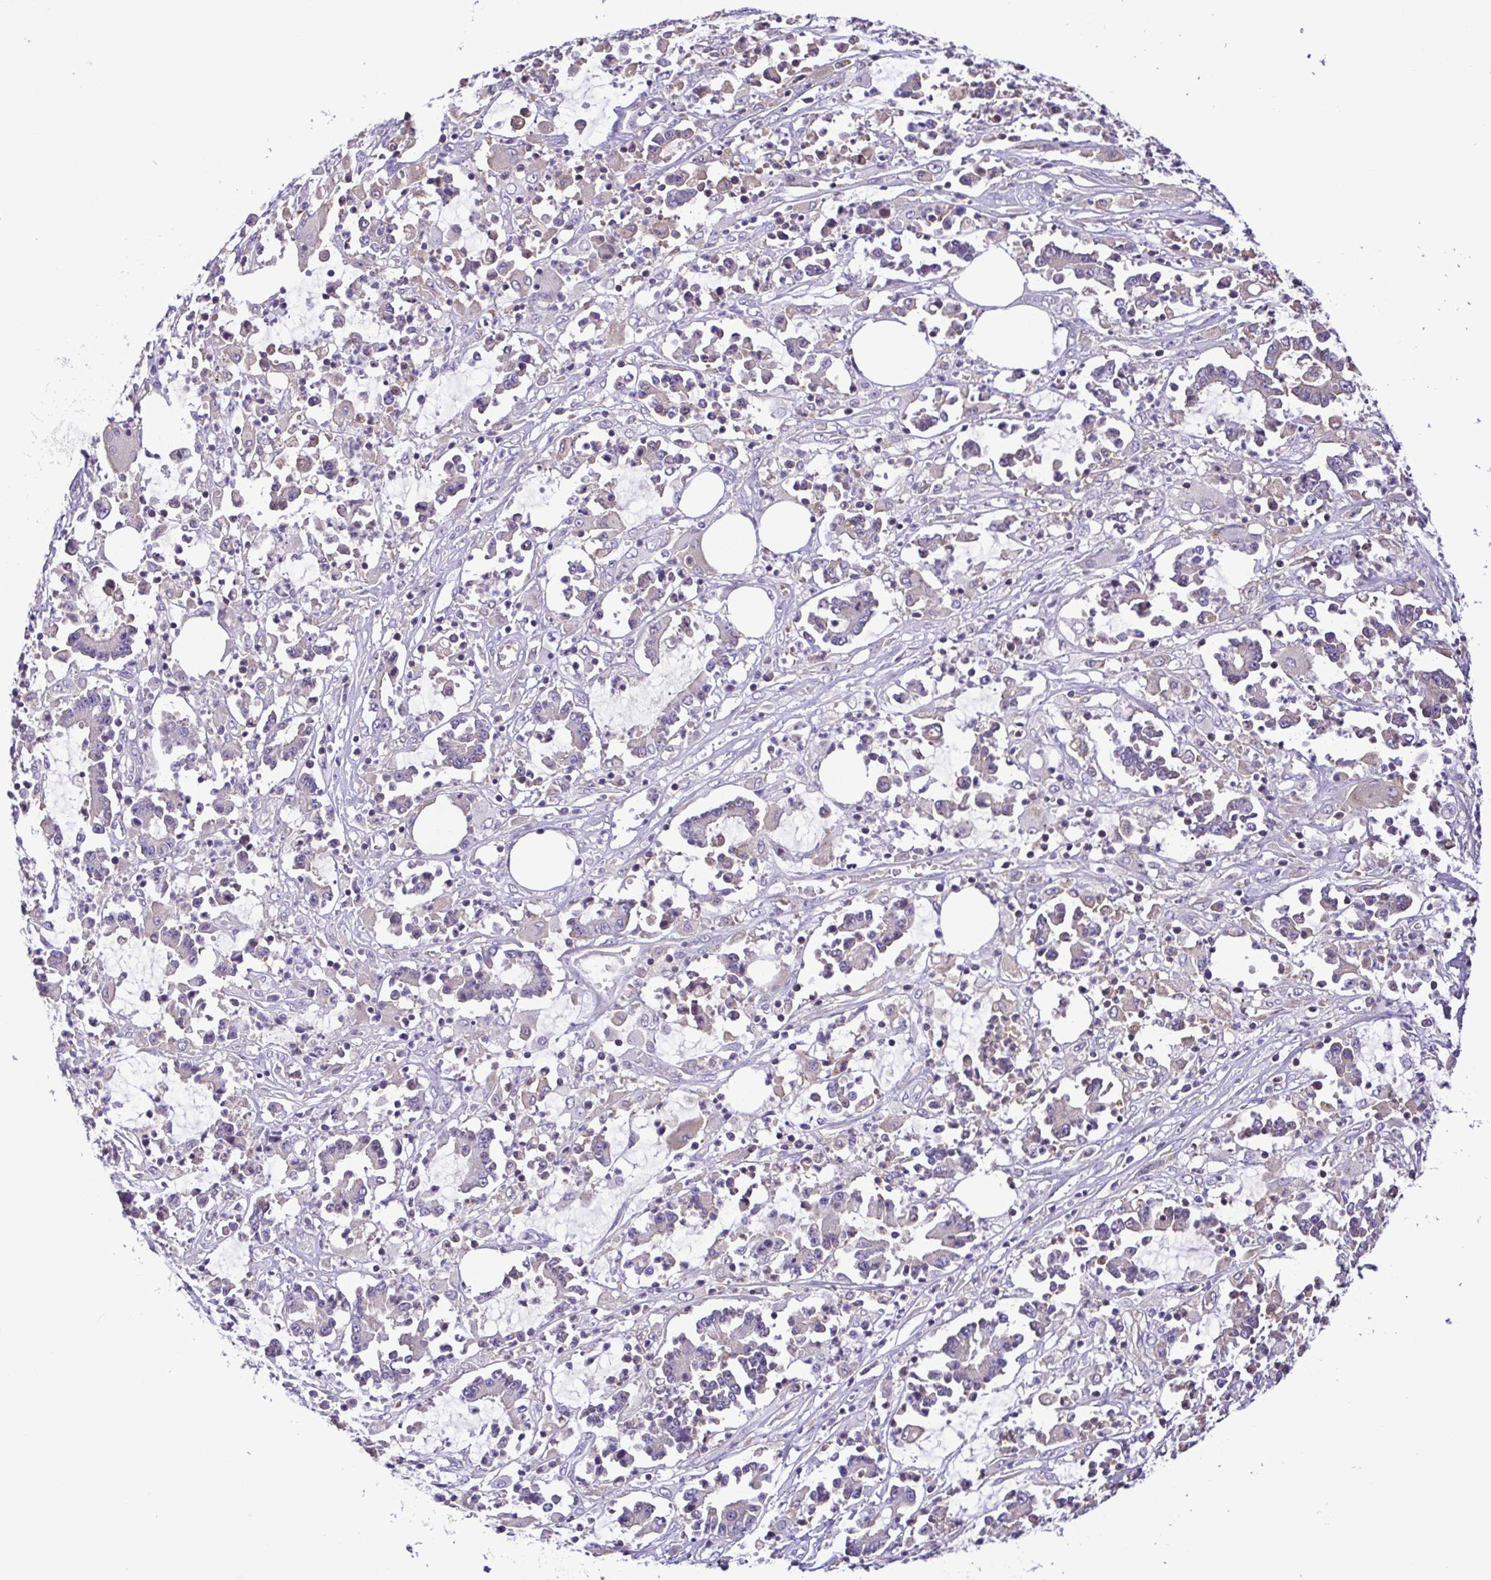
{"staining": {"intensity": "negative", "quantity": "none", "location": "none"}, "tissue": "stomach cancer", "cell_type": "Tumor cells", "image_type": "cancer", "snomed": [{"axis": "morphology", "description": "Adenocarcinoma, NOS"}, {"axis": "topography", "description": "Stomach, upper"}], "caption": "DAB (3,3'-diaminobenzidine) immunohistochemical staining of human stomach cancer (adenocarcinoma) demonstrates no significant positivity in tumor cells.", "gene": "IGFL1", "patient": {"sex": "male", "age": 68}}